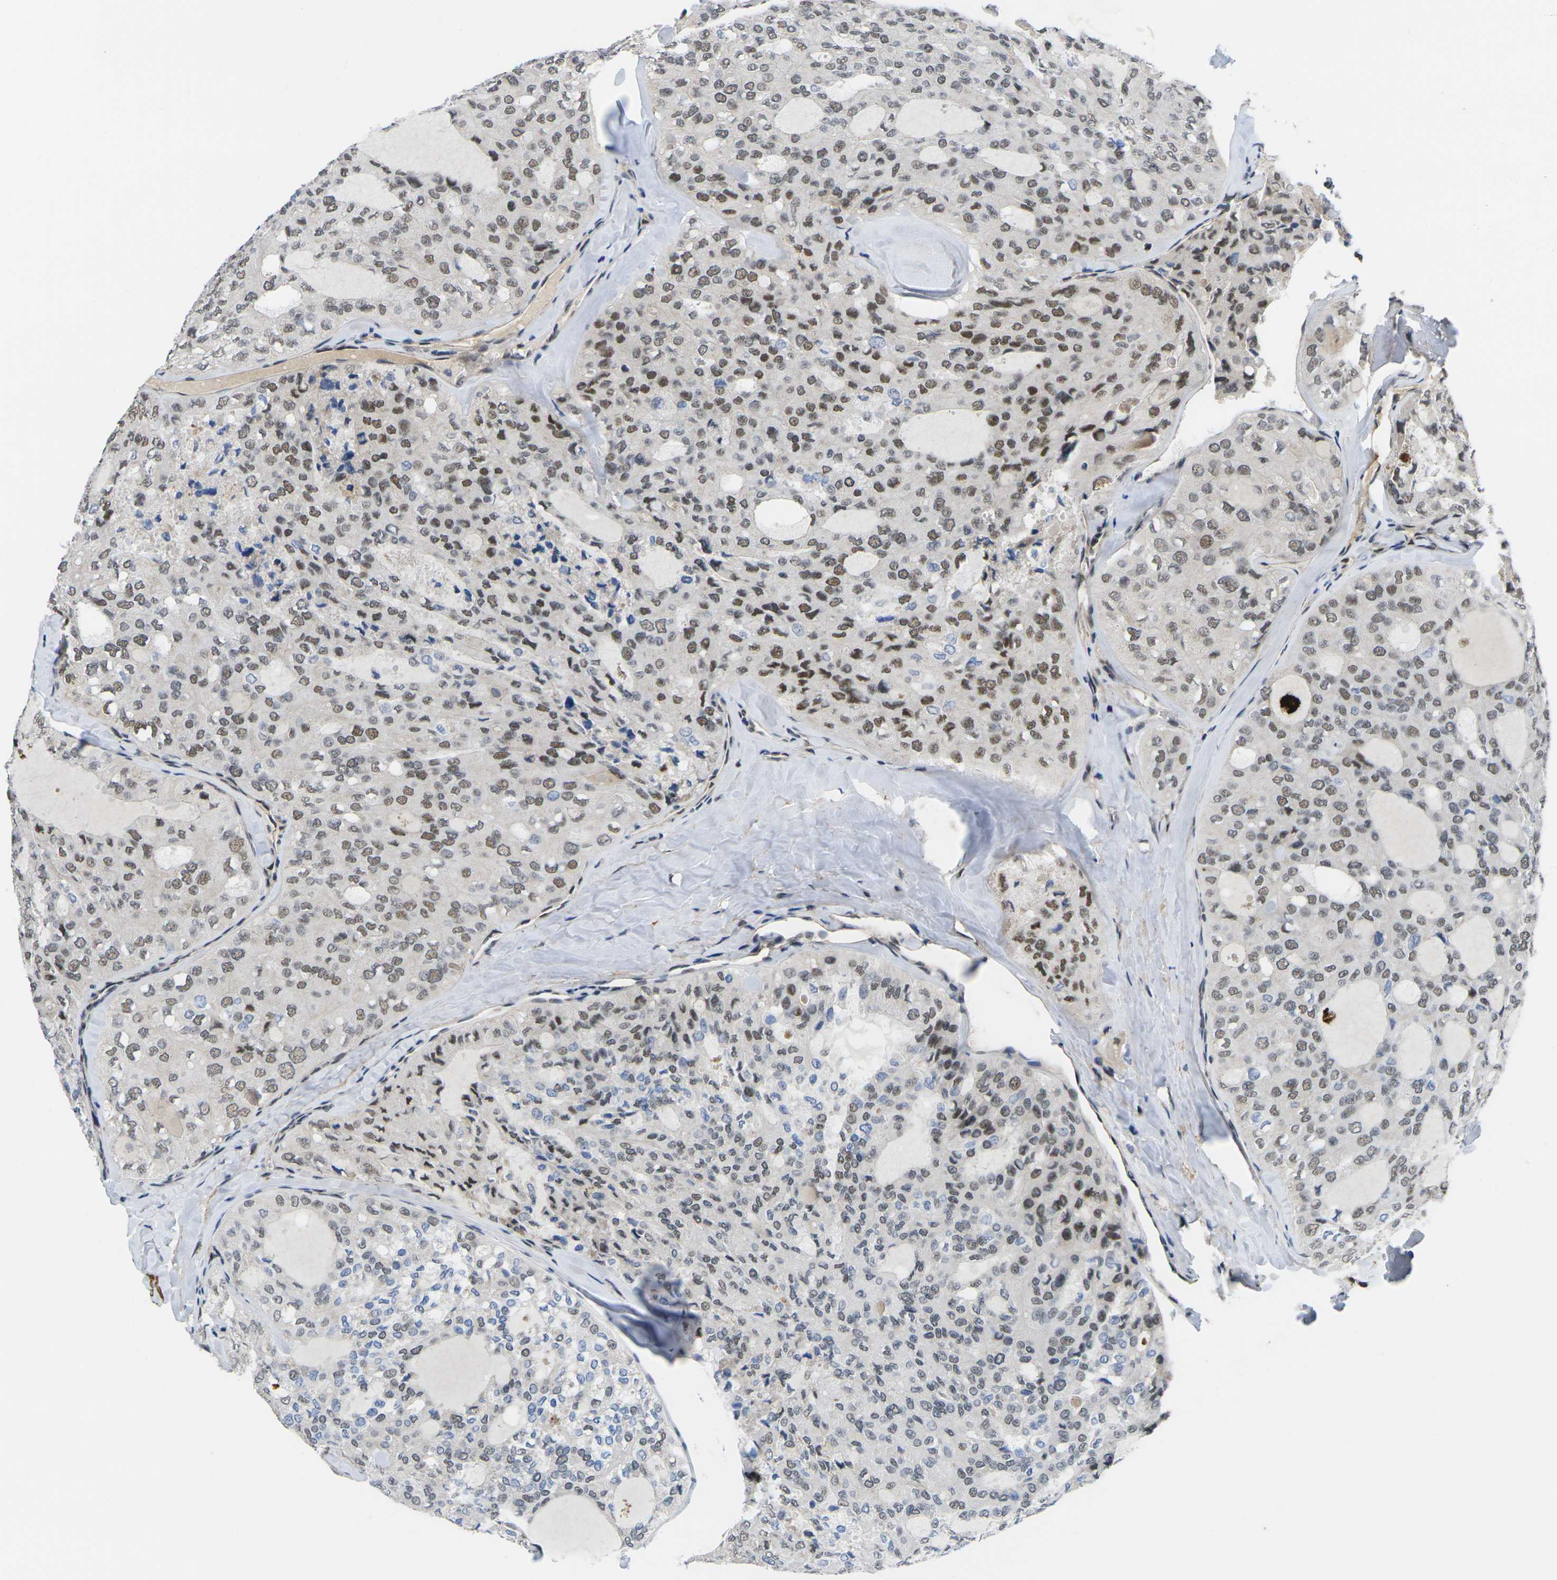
{"staining": {"intensity": "moderate", "quantity": ">75%", "location": "nuclear"}, "tissue": "thyroid cancer", "cell_type": "Tumor cells", "image_type": "cancer", "snomed": [{"axis": "morphology", "description": "Follicular adenoma carcinoma, NOS"}, {"axis": "topography", "description": "Thyroid gland"}], "caption": "An image of human thyroid follicular adenoma carcinoma stained for a protein demonstrates moderate nuclear brown staining in tumor cells.", "gene": "RBM7", "patient": {"sex": "male", "age": 75}}